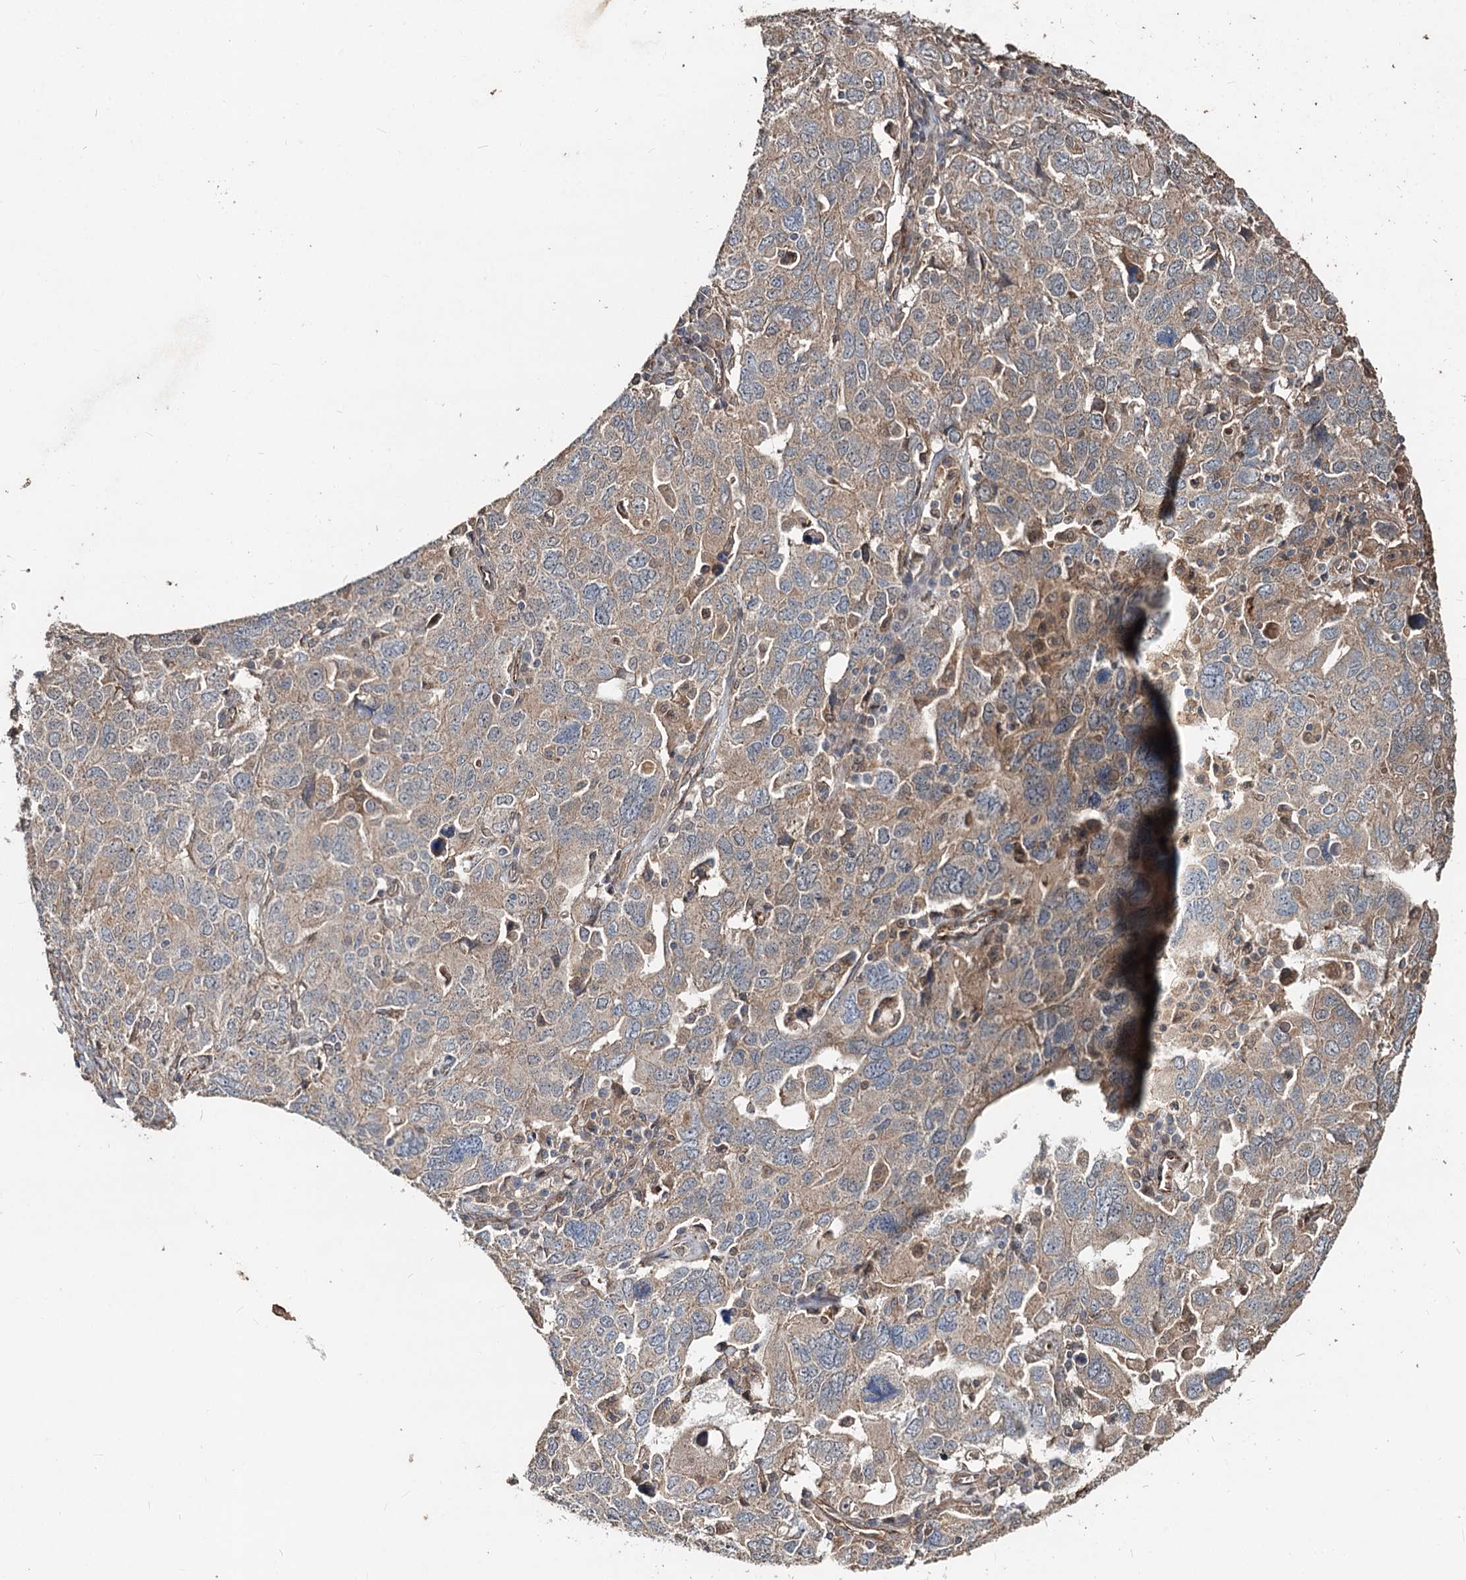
{"staining": {"intensity": "weak", "quantity": "25%-75%", "location": "cytoplasmic/membranous"}, "tissue": "ovarian cancer", "cell_type": "Tumor cells", "image_type": "cancer", "snomed": [{"axis": "morphology", "description": "Carcinoma, endometroid"}, {"axis": "topography", "description": "Ovary"}], "caption": "Approximately 25%-75% of tumor cells in ovarian cancer (endometroid carcinoma) demonstrate weak cytoplasmic/membranous protein staining as visualized by brown immunohistochemical staining.", "gene": "SPART", "patient": {"sex": "female", "age": 62}}